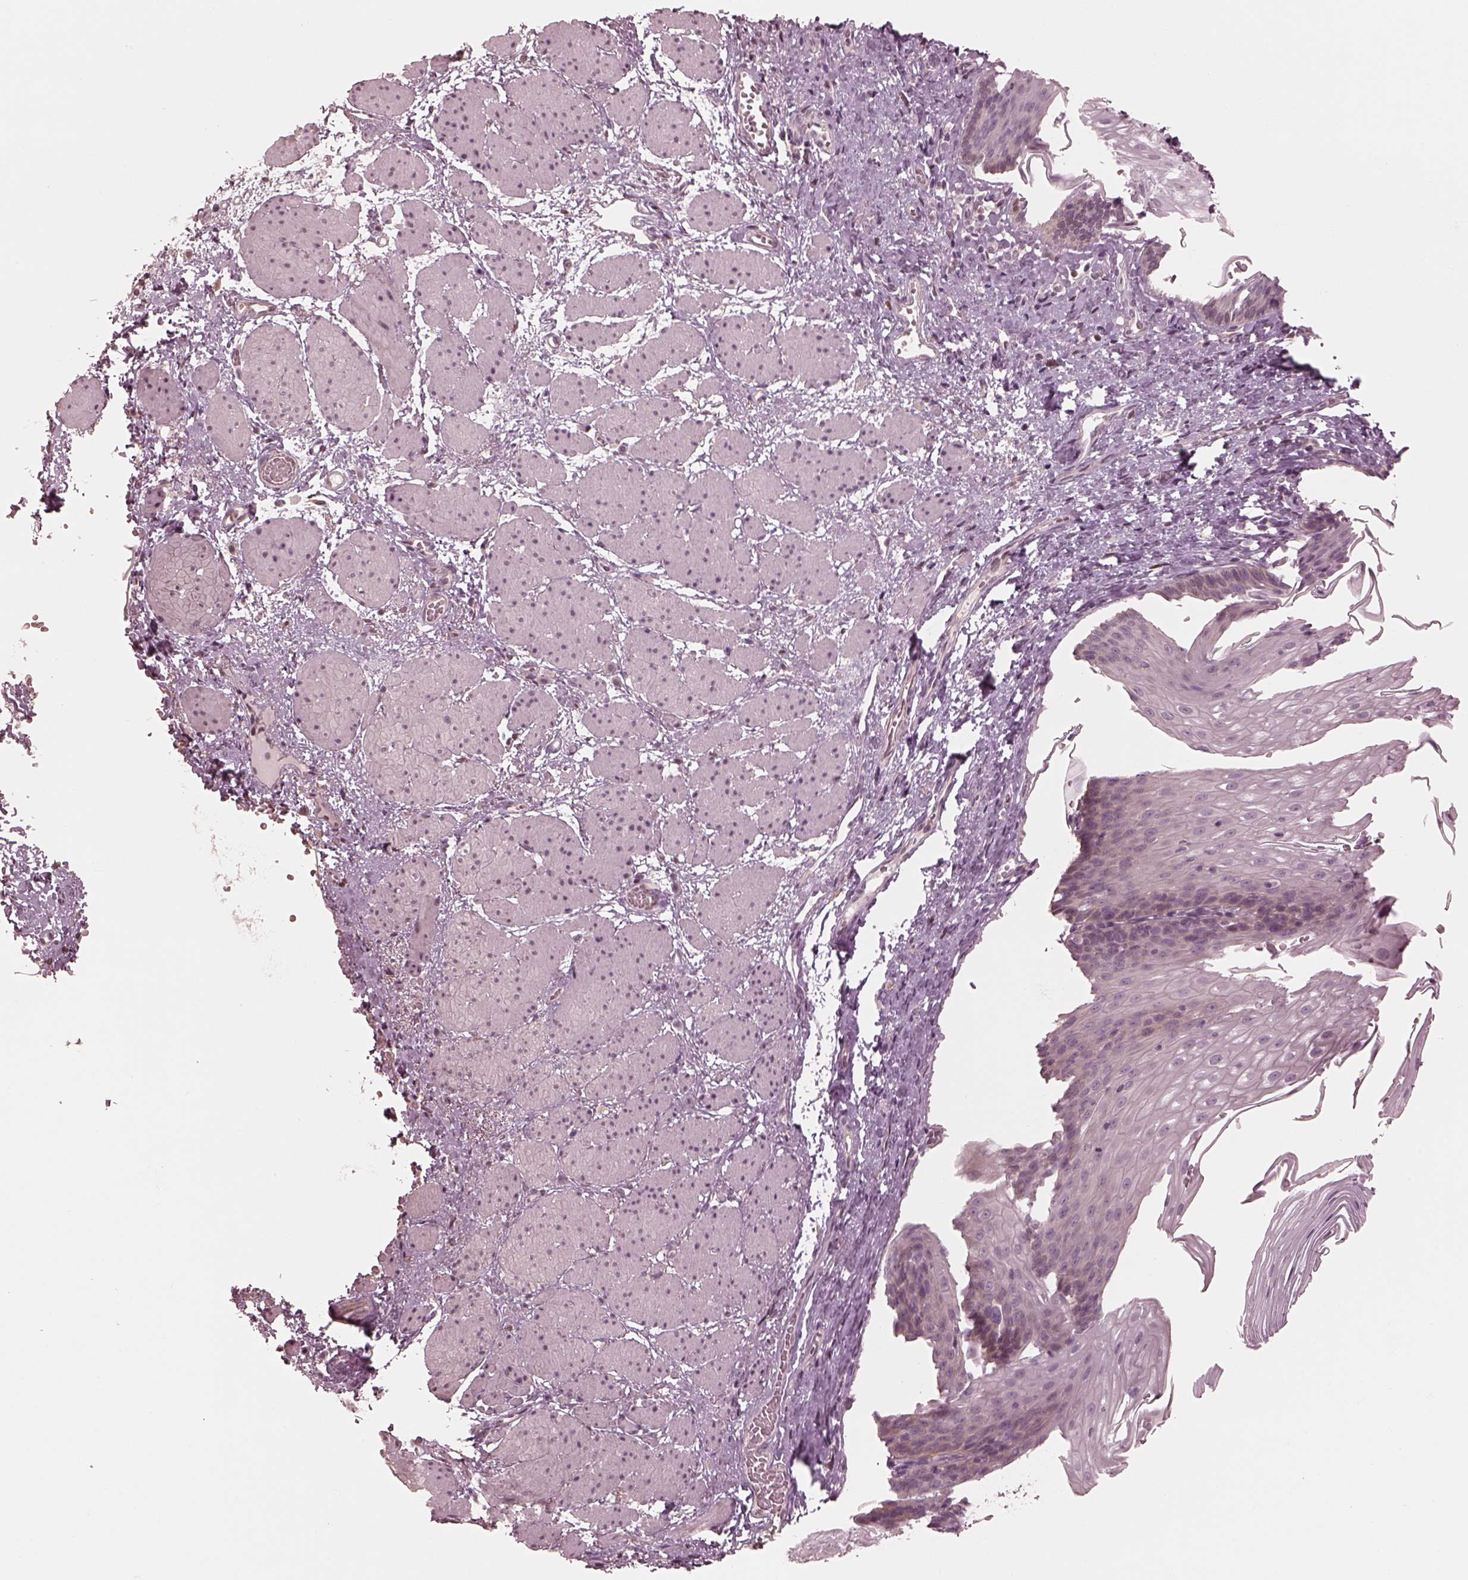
{"staining": {"intensity": "negative", "quantity": "none", "location": "none"}, "tissue": "esophagus", "cell_type": "Squamous epithelial cells", "image_type": "normal", "snomed": [{"axis": "morphology", "description": "Normal tissue, NOS"}, {"axis": "topography", "description": "Esophagus"}], "caption": "Immunohistochemistry photomicrograph of benign human esophagus stained for a protein (brown), which exhibits no expression in squamous epithelial cells. (DAB IHC with hematoxylin counter stain).", "gene": "IQCB1", "patient": {"sex": "male", "age": 62}}